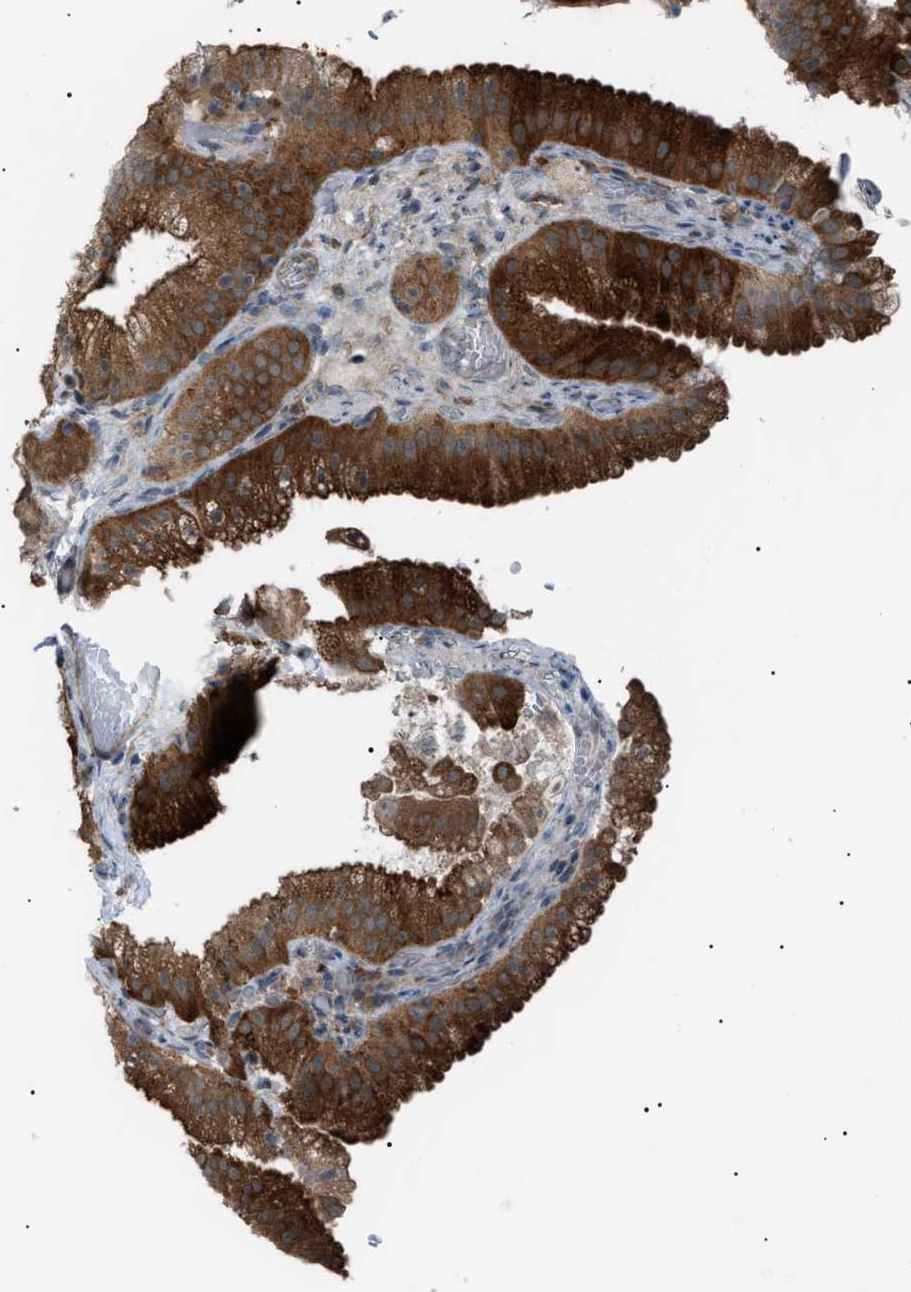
{"staining": {"intensity": "strong", "quantity": ">75%", "location": "cytoplasmic/membranous"}, "tissue": "gallbladder", "cell_type": "Glandular cells", "image_type": "normal", "snomed": [{"axis": "morphology", "description": "Normal tissue, NOS"}, {"axis": "topography", "description": "Gallbladder"}], "caption": "Protein staining shows strong cytoplasmic/membranous staining in approximately >75% of glandular cells in unremarkable gallbladder.", "gene": "LPIN2", "patient": {"sex": "male", "age": 54}}